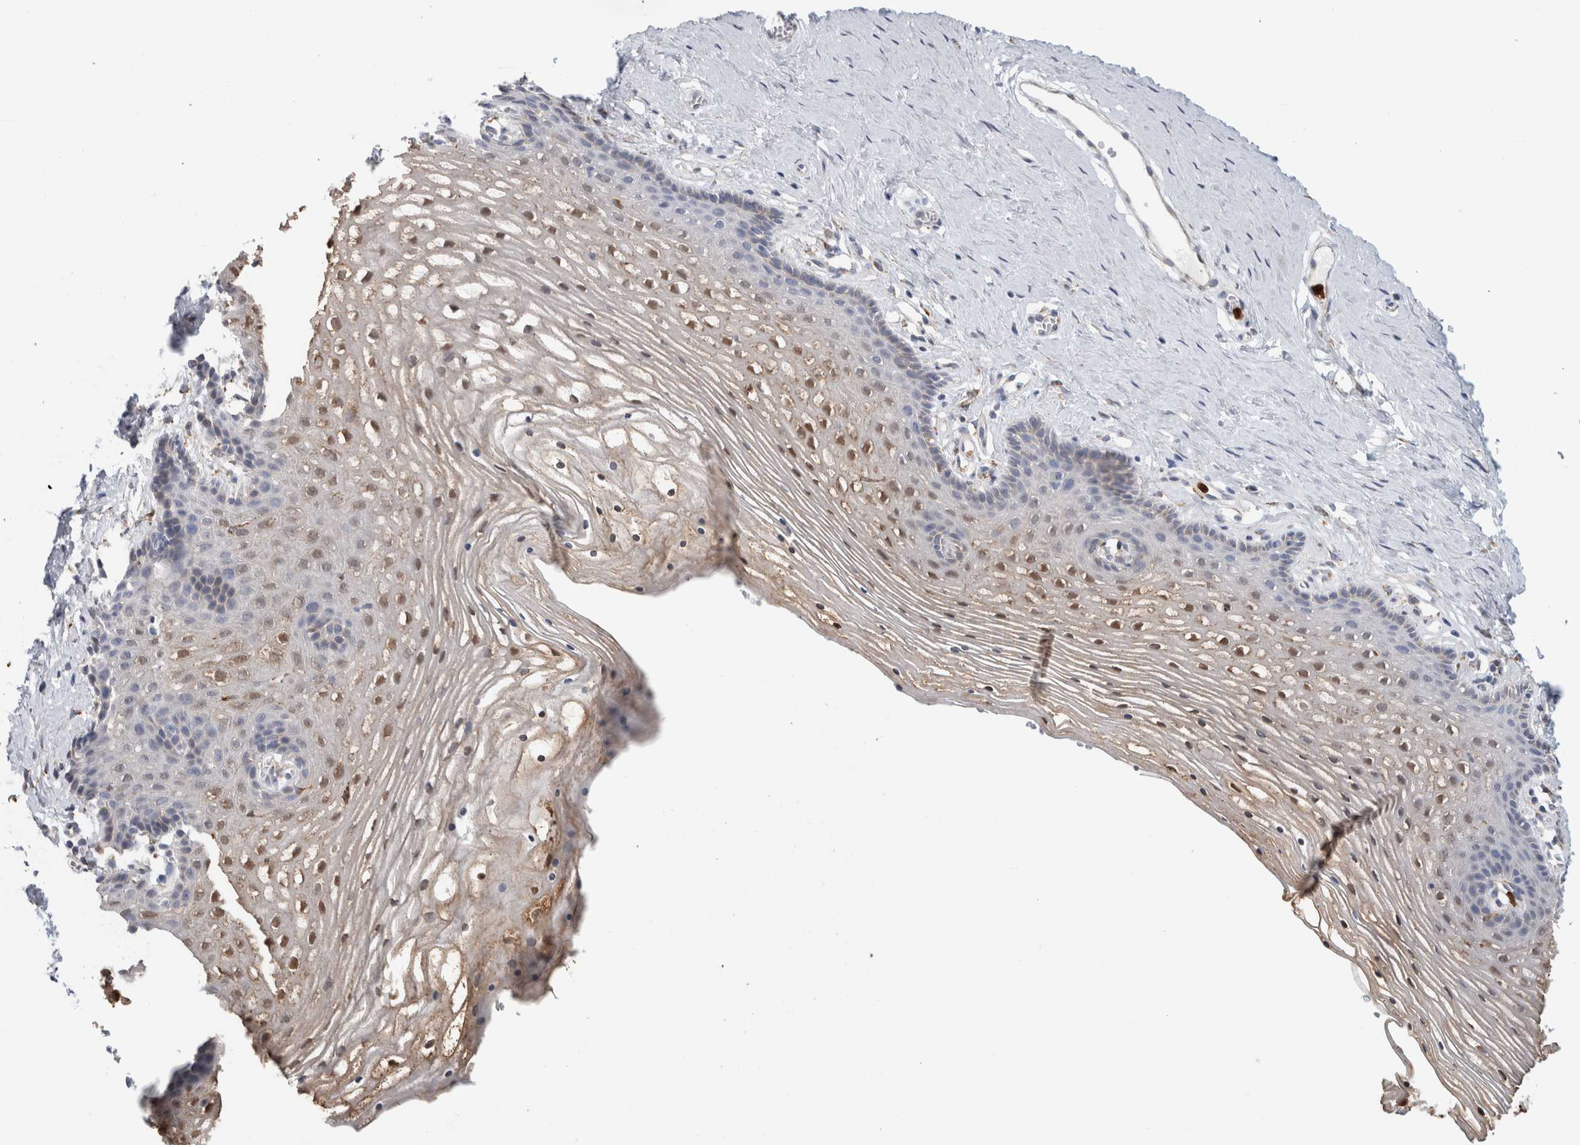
{"staining": {"intensity": "weak", "quantity": ">75%", "location": "cytoplasmic/membranous,nuclear"}, "tissue": "vagina", "cell_type": "Squamous epithelial cells", "image_type": "normal", "snomed": [{"axis": "morphology", "description": "Normal tissue, NOS"}, {"axis": "topography", "description": "Vagina"}], "caption": "A high-resolution histopathology image shows immunohistochemistry staining of benign vagina, which reveals weak cytoplasmic/membranous,nuclear positivity in about >75% of squamous epithelial cells. (Stains: DAB in brown, nuclei in blue, Microscopy: brightfield microscopy at high magnification).", "gene": "P4HA1", "patient": {"sex": "female", "age": 32}}